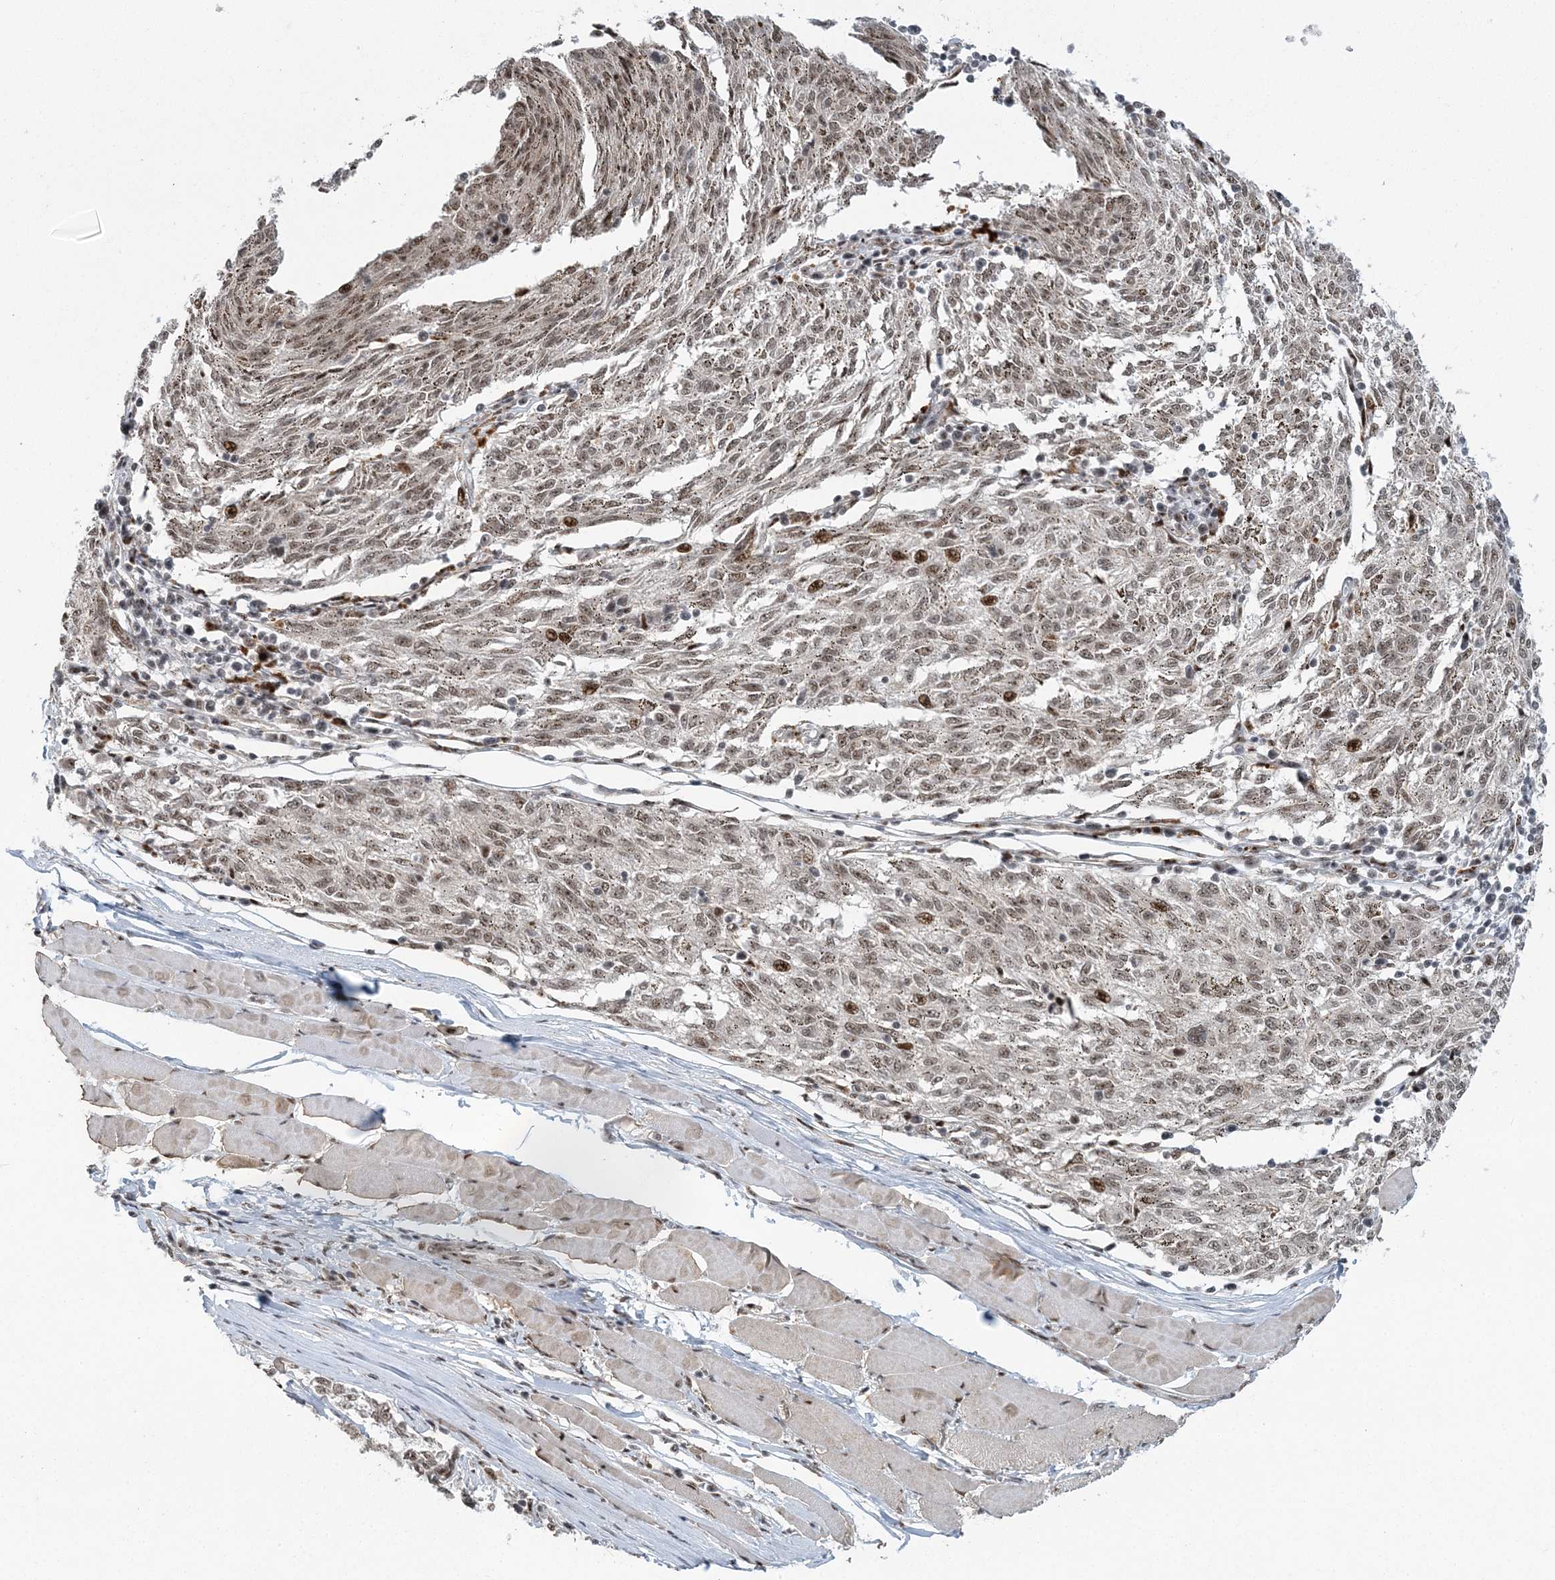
{"staining": {"intensity": "moderate", "quantity": ">75%", "location": "nuclear"}, "tissue": "melanoma", "cell_type": "Tumor cells", "image_type": "cancer", "snomed": [{"axis": "morphology", "description": "Malignant melanoma, NOS"}, {"axis": "topography", "description": "Skin"}], "caption": "A high-resolution image shows immunohistochemistry staining of malignant melanoma, which reveals moderate nuclear positivity in about >75% of tumor cells.", "gene": "CWC22", "patient": {"sex": "female", "age": 72}}